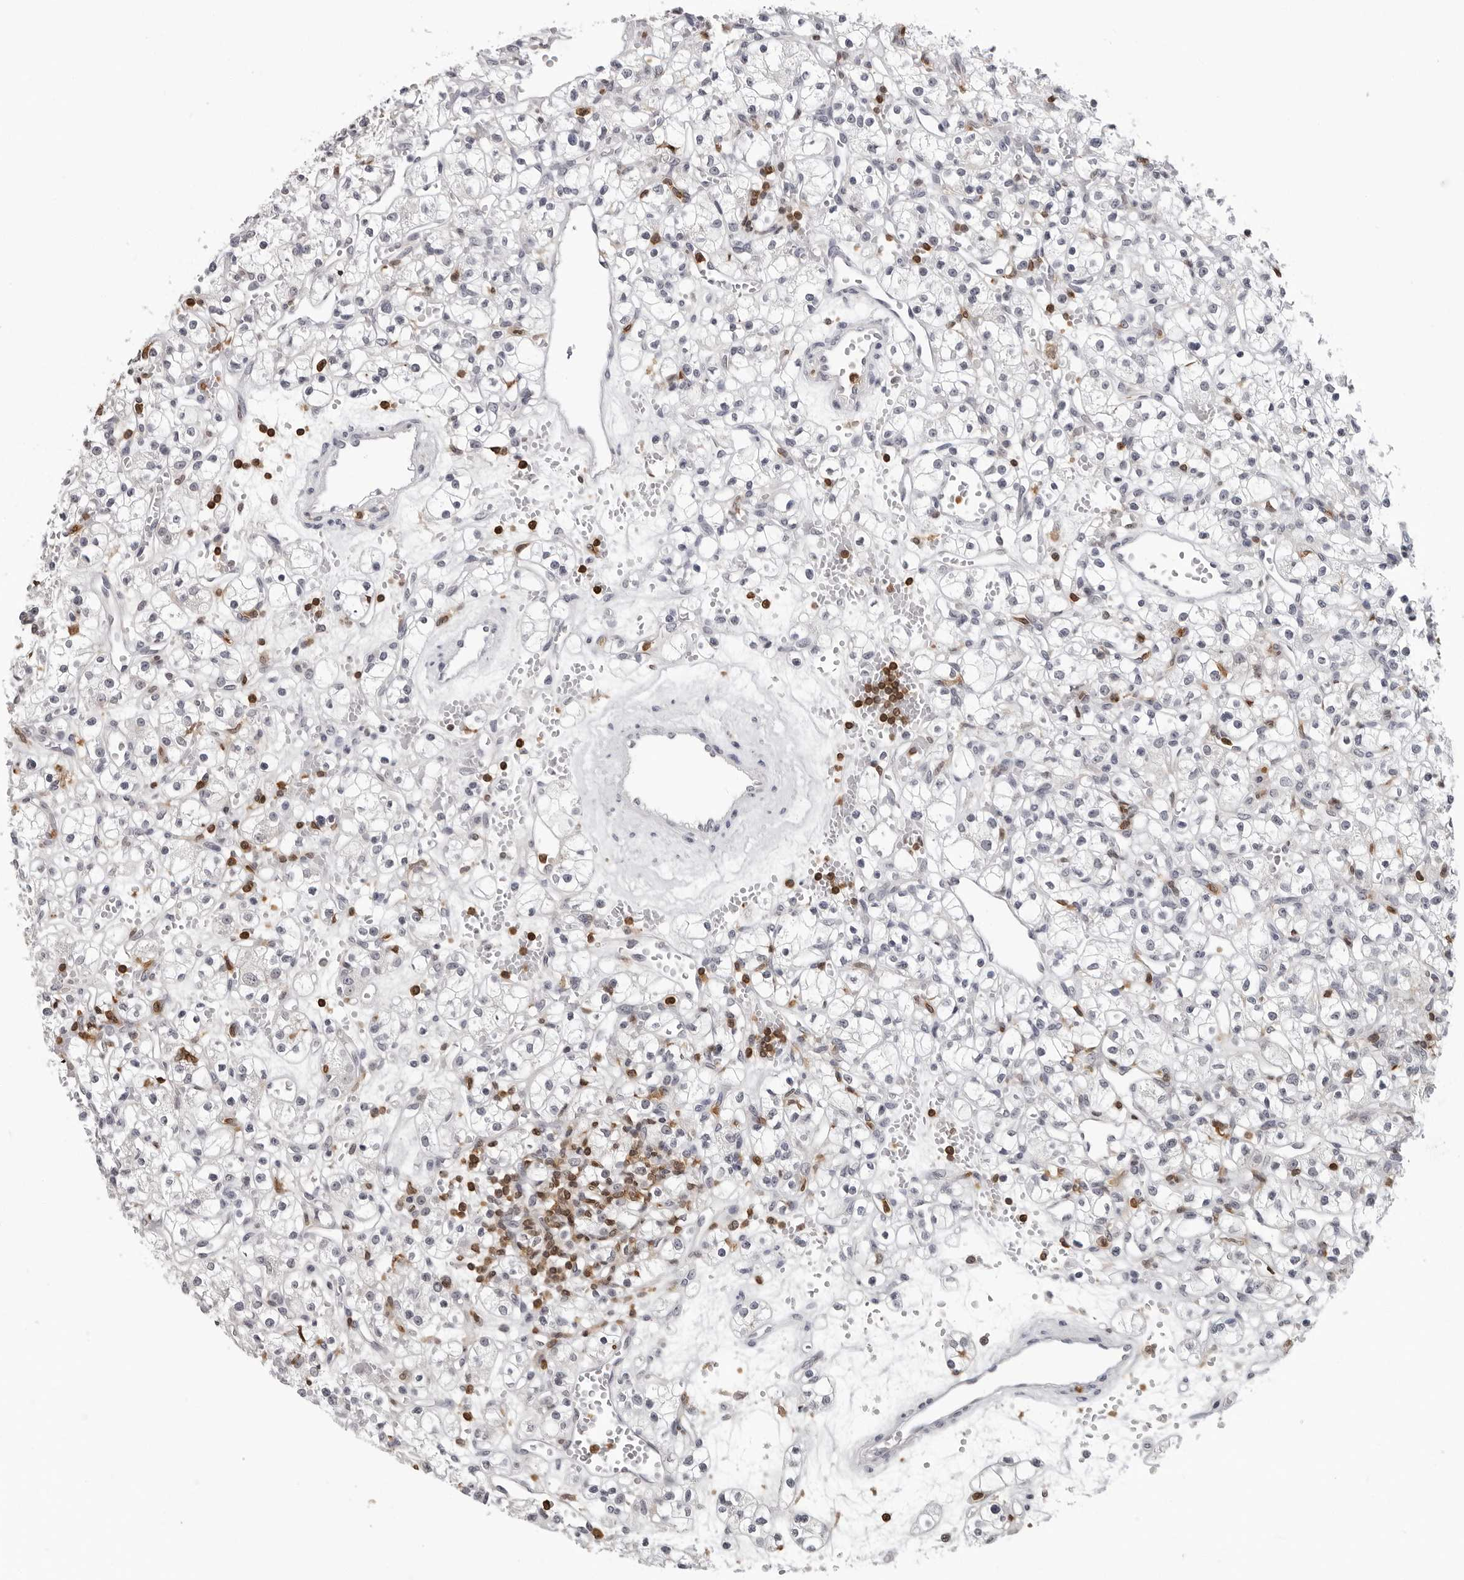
{"staining": {"intensity": "negative", "quantity": "none", "location": "none"}, "tissue": "renal cancer", "cell_type": "Tumor cells", "image_type": "cancer", "snomed": [{"axis": "morphology", "description": "Adenocarcinoma, NOS"}, {"axis": "topography", "description": "Kidney"}], "caption": "The image exhibits no staining of tumor cells in renal adenocarcinoma.", "gene": "HSPH1", "patient": {"sex": "female", "age": 59}}